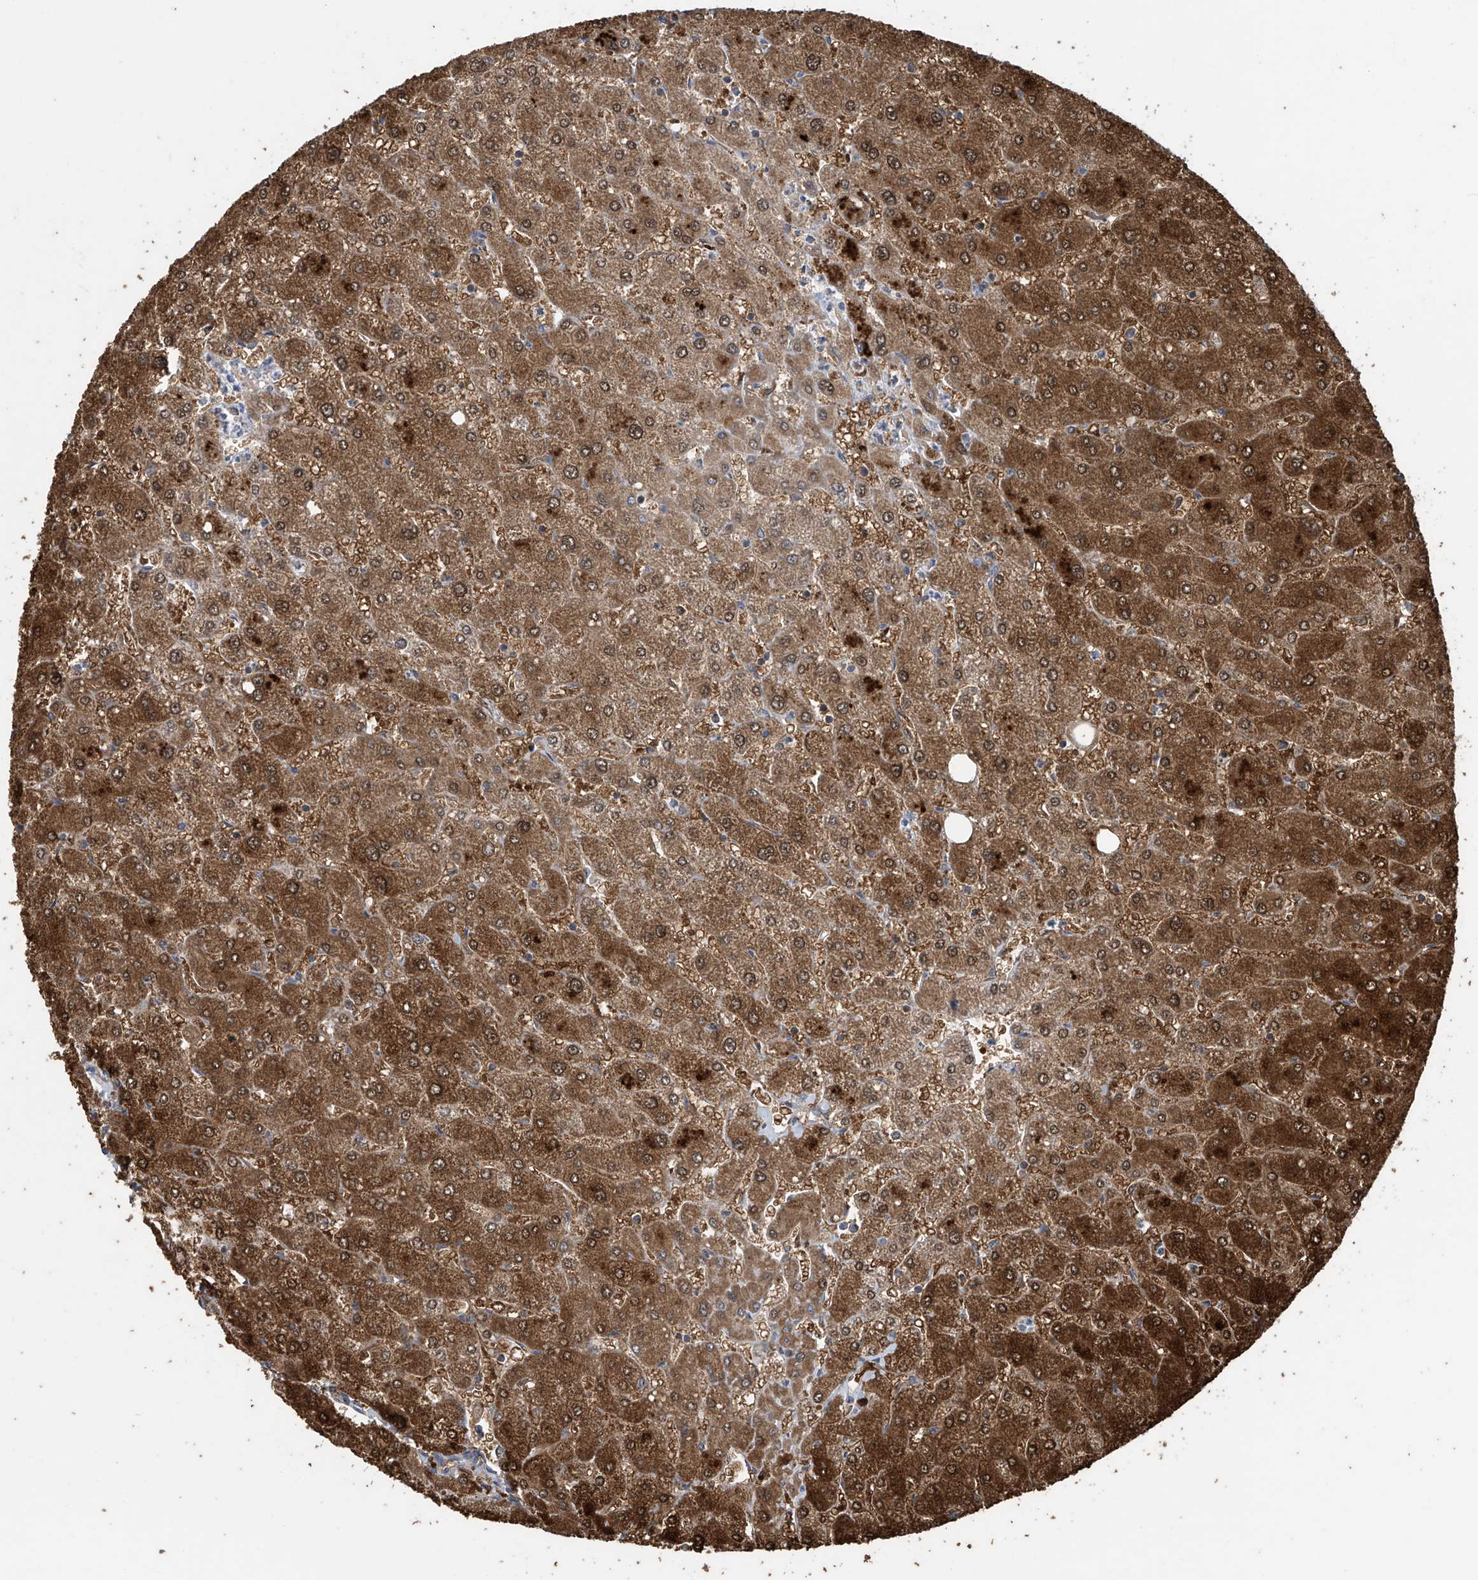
{"staining": {"intensity": "moderate", "quantity": ">75%", "location": "cytoplasmic/membranous"}, "tissue": "liver", "cell_type": "Cholangiocytes", "image_type": "normal", "snomed": [{"axis": "morphology", "description": "Normal tissue, NOS"}, {"axis": "topography", "description": "Liver"}], "caption": "This is a micrograph of IHC staining of normal liver, which shows moderate expression in the cytoplasmic/membranous of cholangiocytes.", "gene": "COMMD1", "patient": {"sex": "male", "age": 55}}